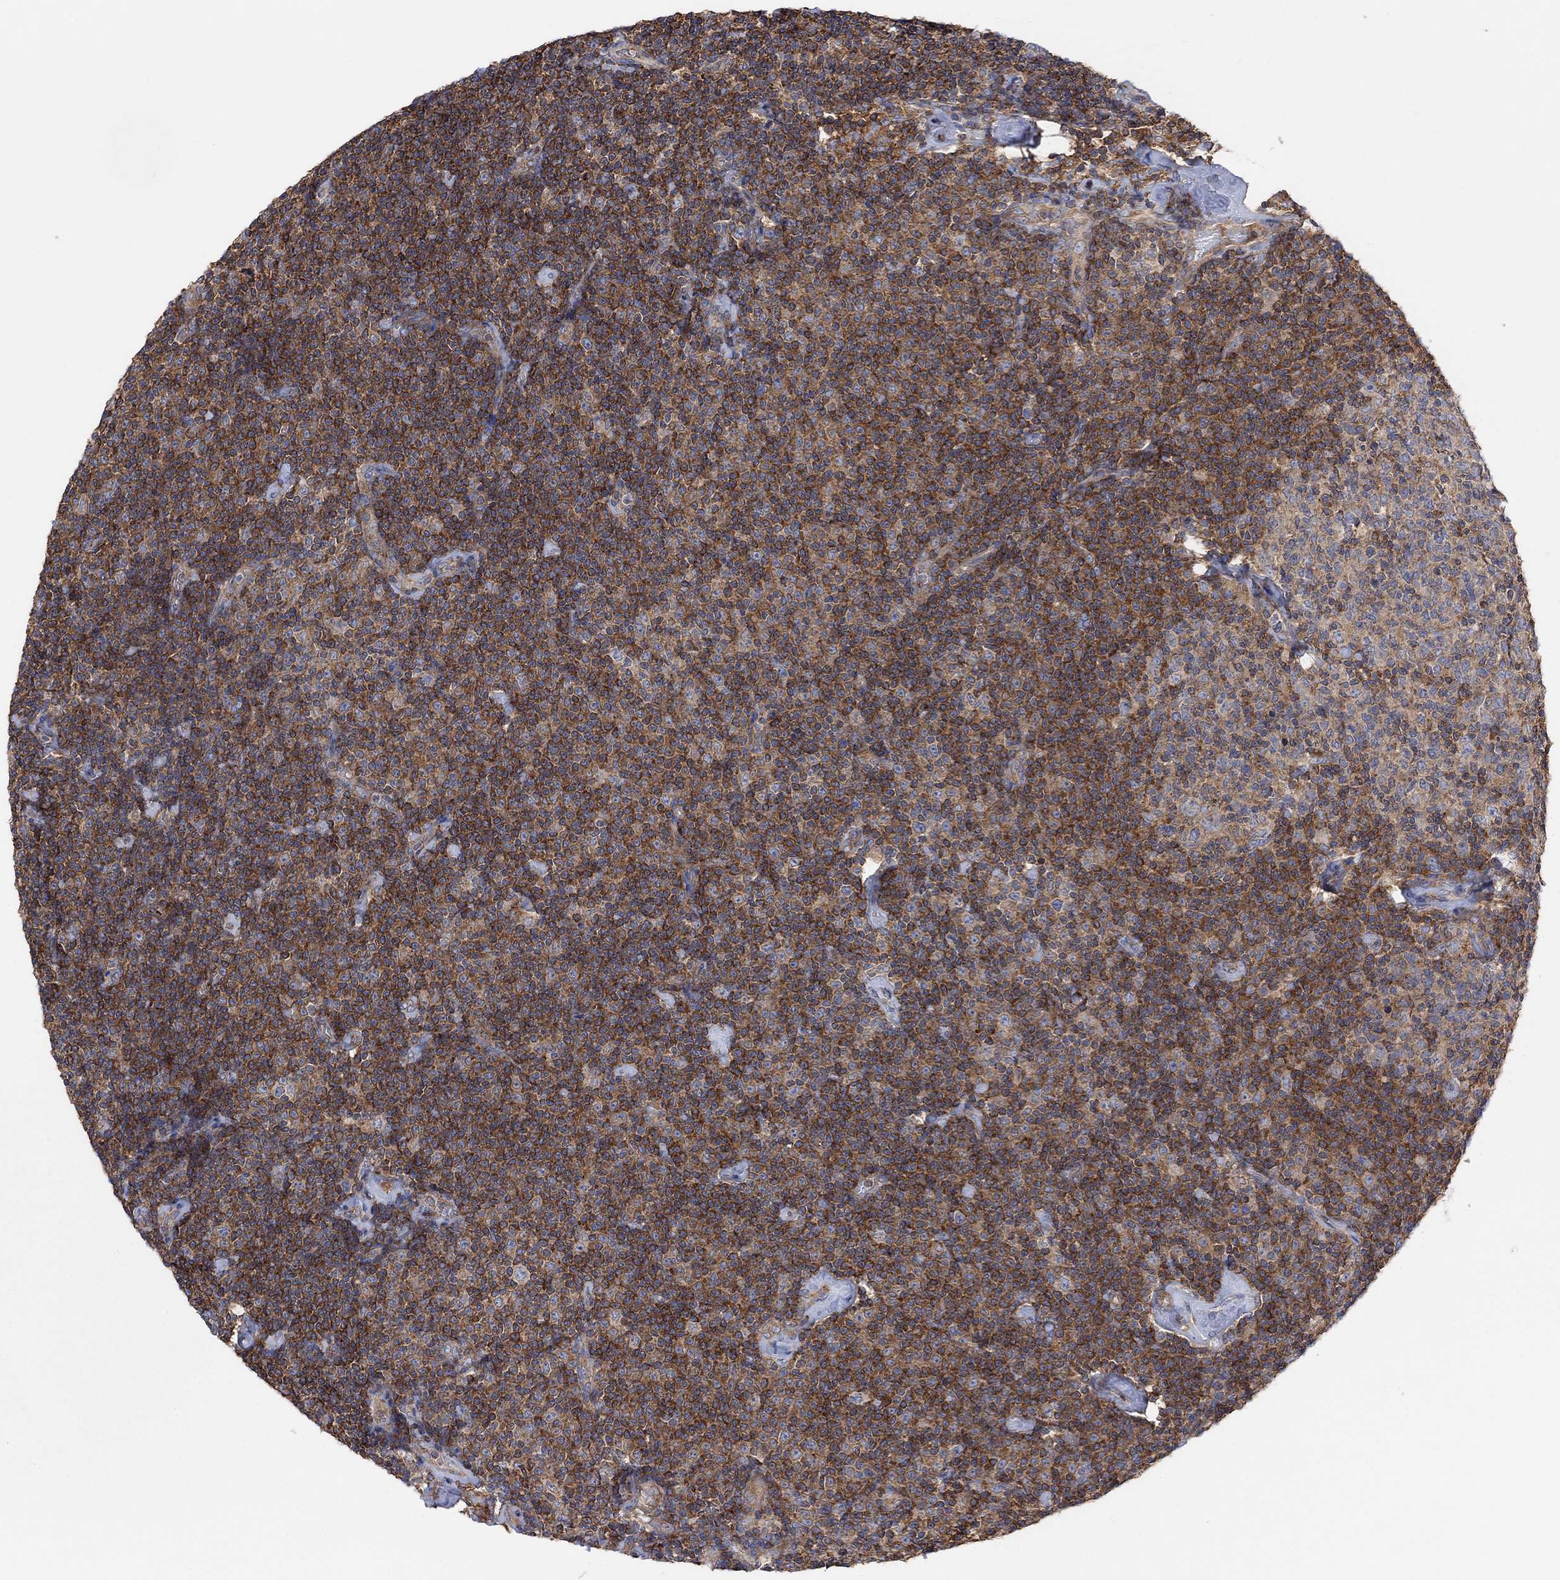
{"staining": {"intensity": "strong", "quantity": ">75%", "location": "cytoplasmic/membranous"}, "tissue": "lymphoma", "cell_type": "Tumor cells", "image_type": "cancer", "snomed": [{"axis": "morphology", "description": "Malignant lymphoma, non-Hodgkin's type, Low grade"}, {"axis": "topography", "description": "Lymph node"}], "caption": "Immunohistochemistry of low-grade malignant lymphoma, non-Hodgkin's type shows high levels of strong cytoplasmic/membranous staining in about >75% of tumor cells. The protein of interest is shown in brown color, while the nuclei are stained blue.", "gene": "BLOC1S3", "patient": {"sex": "male", "age": 81}}